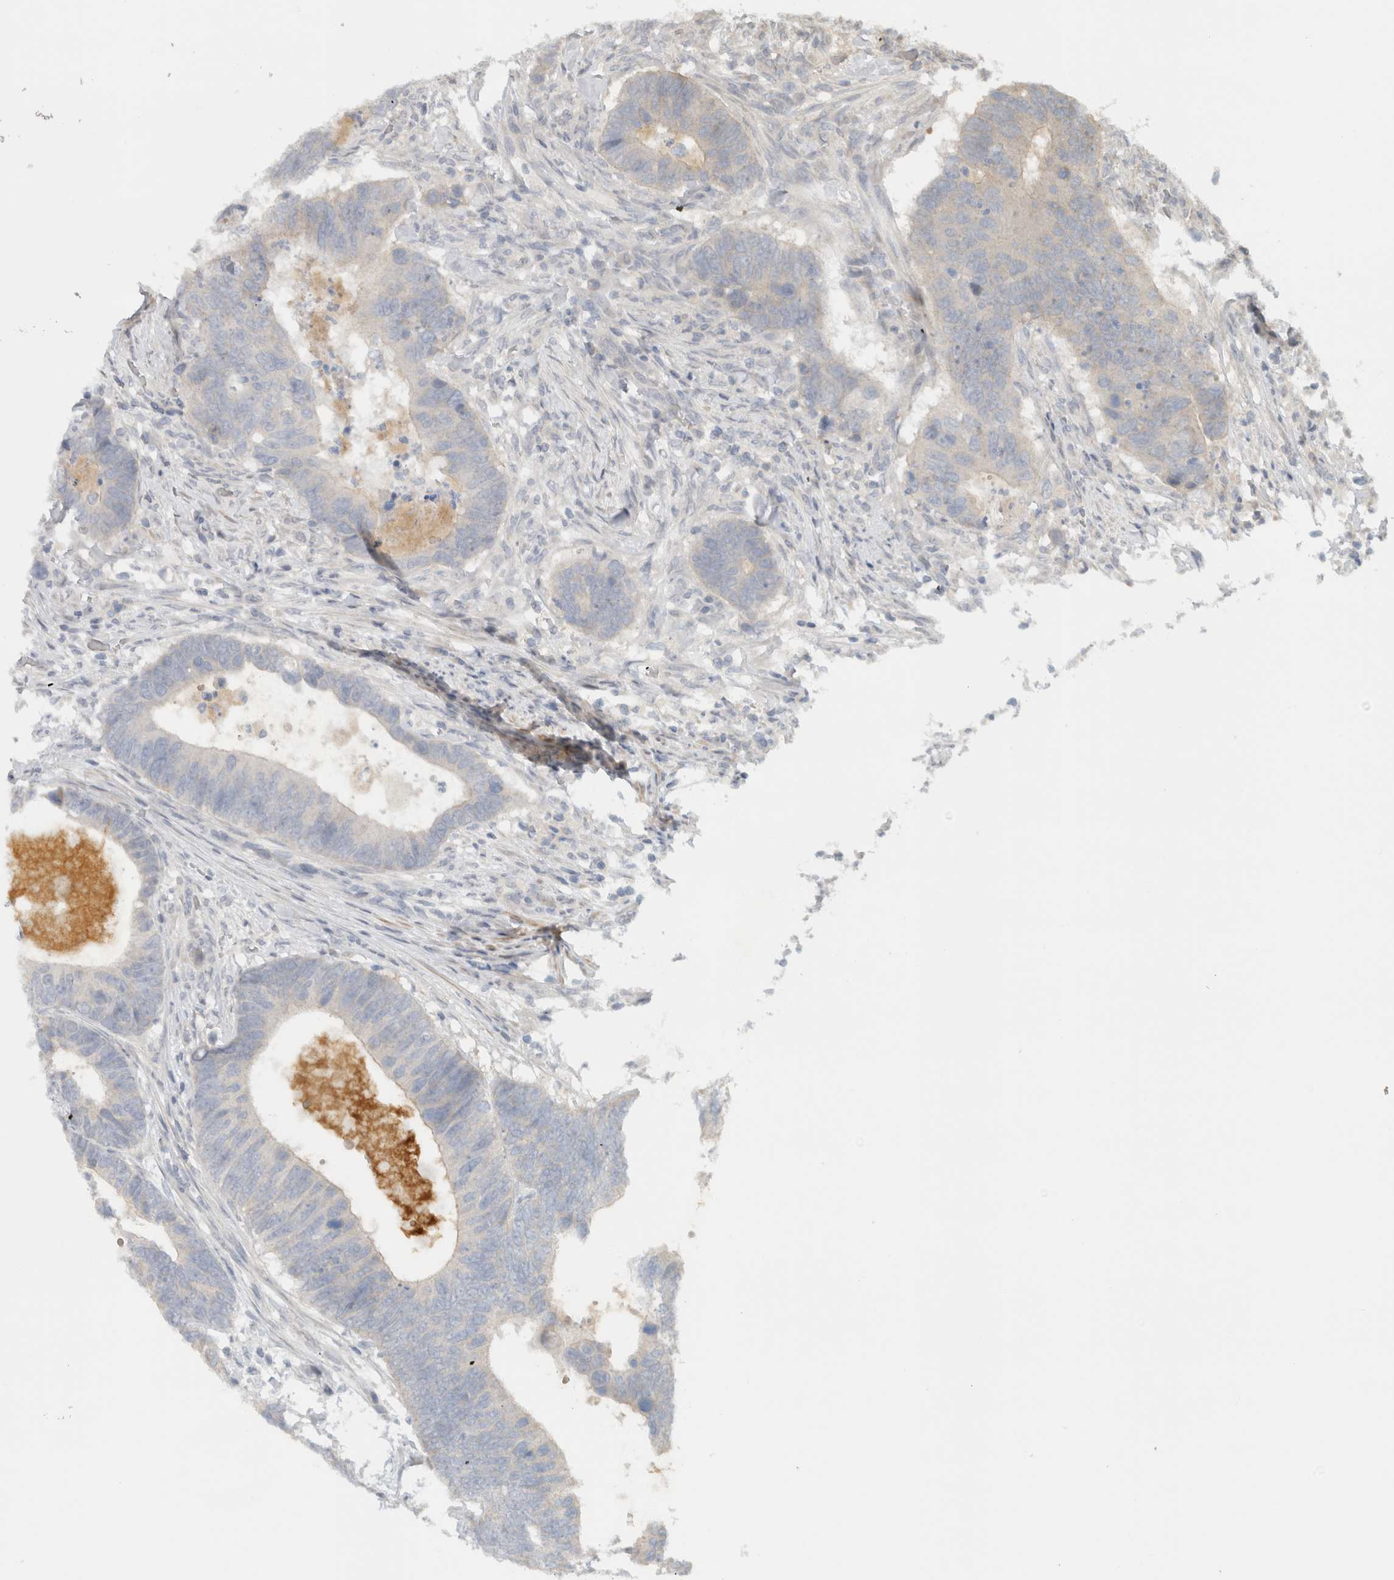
{"staining": {"intensity": "negative", "quantity": "none", "location": "none"}, "tissue": "colorectal cancer", "cell_type": "Tumor cells", "image_type": "cancer", "snomed": [{"axis": "morphology", "description": "Adenocarcinoma, NOS"}, {"axis": "topography", "description": "Colon"}], "caption": "Immunohistochemical staining of human colorectal cancer demonstrates no significant staining in tumor cells.", "gene": "ERCC6L2", "patient": {"sex": "male", "age": 56}}